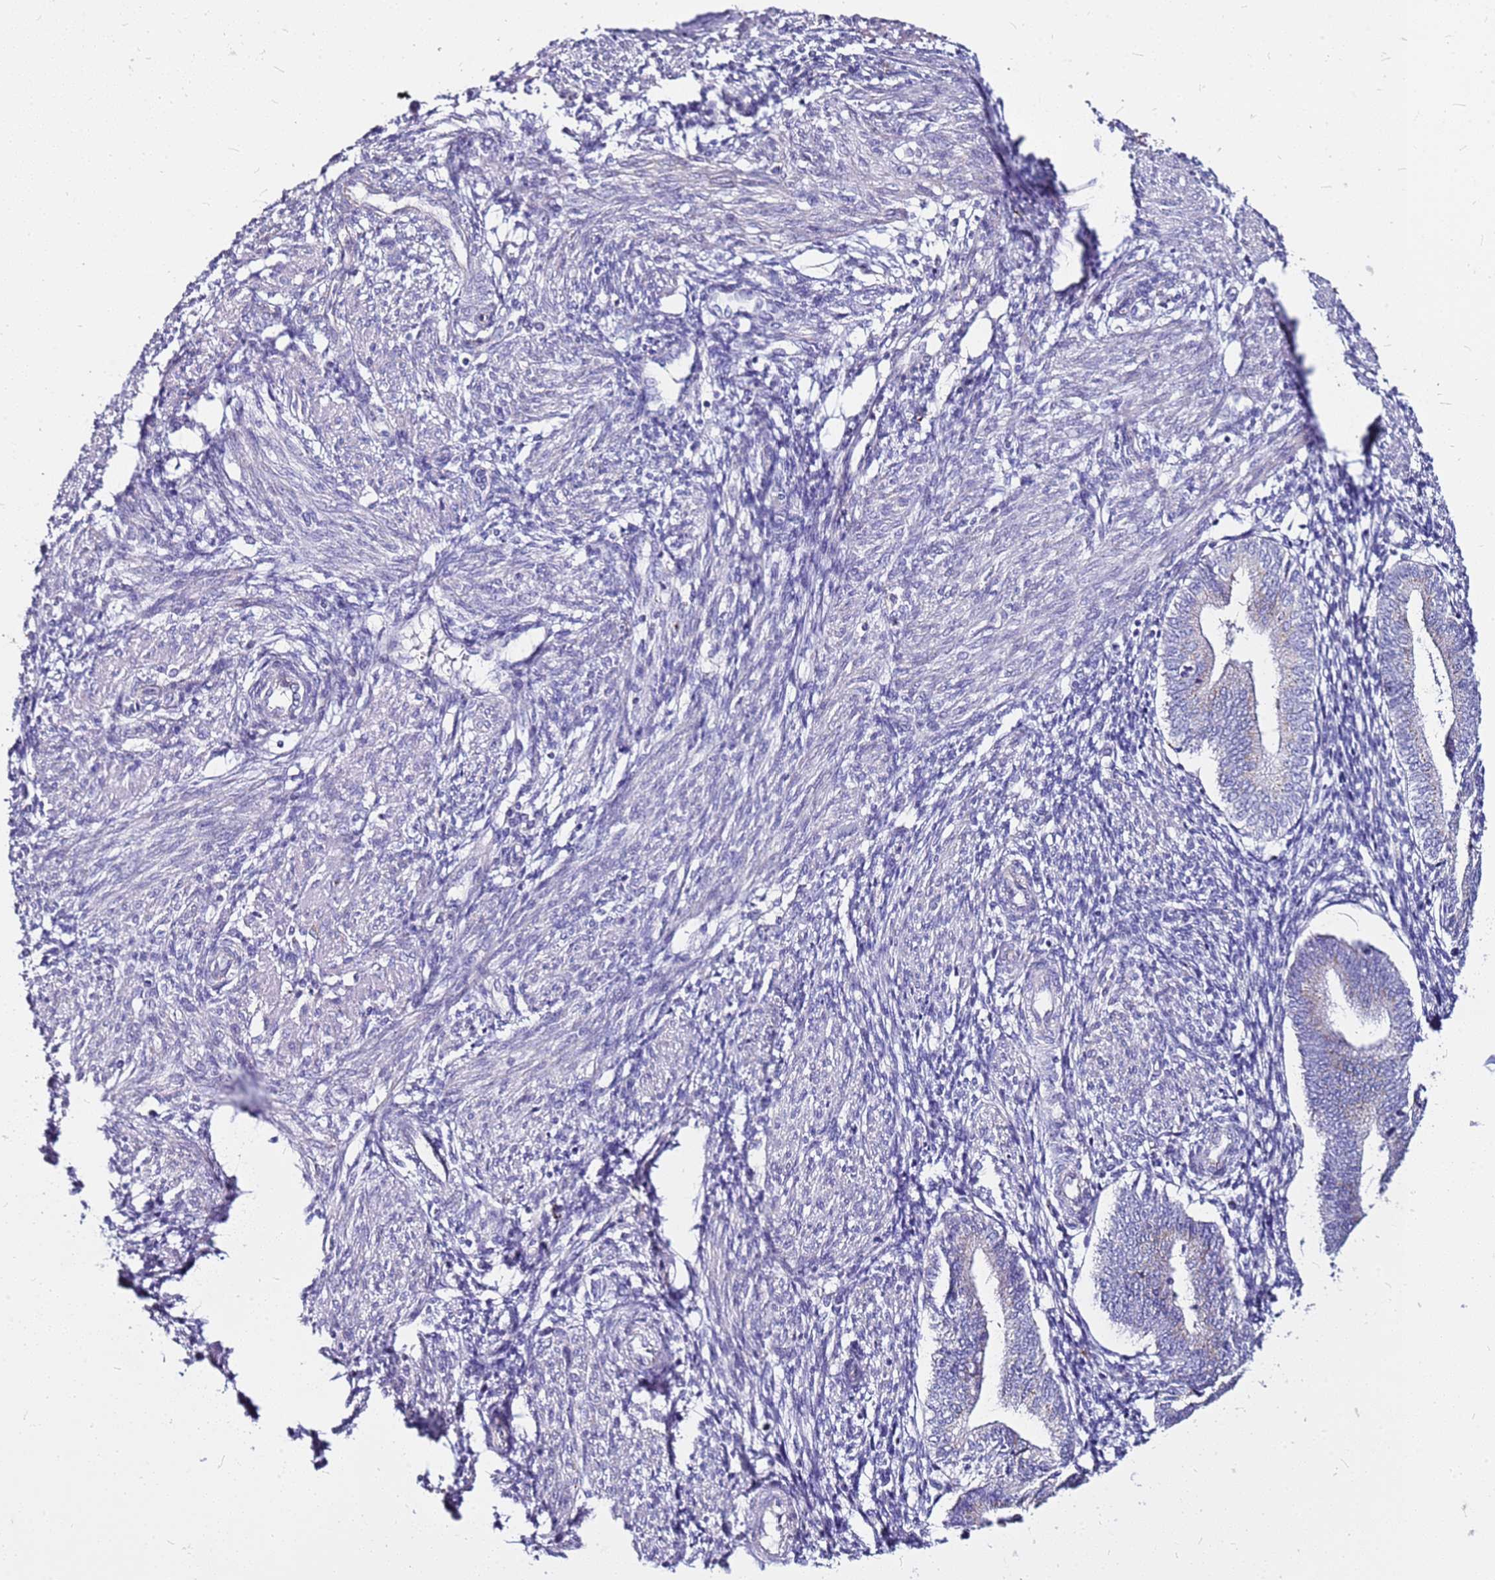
{"staining": {"intensity": "negative", "quantity": "none", "location": "none"}, "tissue": "endometrium", "cell_type": "Cells in endometrial stroma", "image_type": "normal", "snomed": [{"axis": "morphology", "description": "Normal tissue, NOS"}, {"axis": "topography", "description": "Endometrium"}], "caption": "This histopathology image is of normal endometrium stained with immunohistochemistry (IHC) to label a protein in brown with the nuclei are counter-stained blue. There is no expression in cells in endometrial stroma. Nuclei are stained in blue.", "gene": "CASD1", "patient": {"sex": "female", "age": 34}}